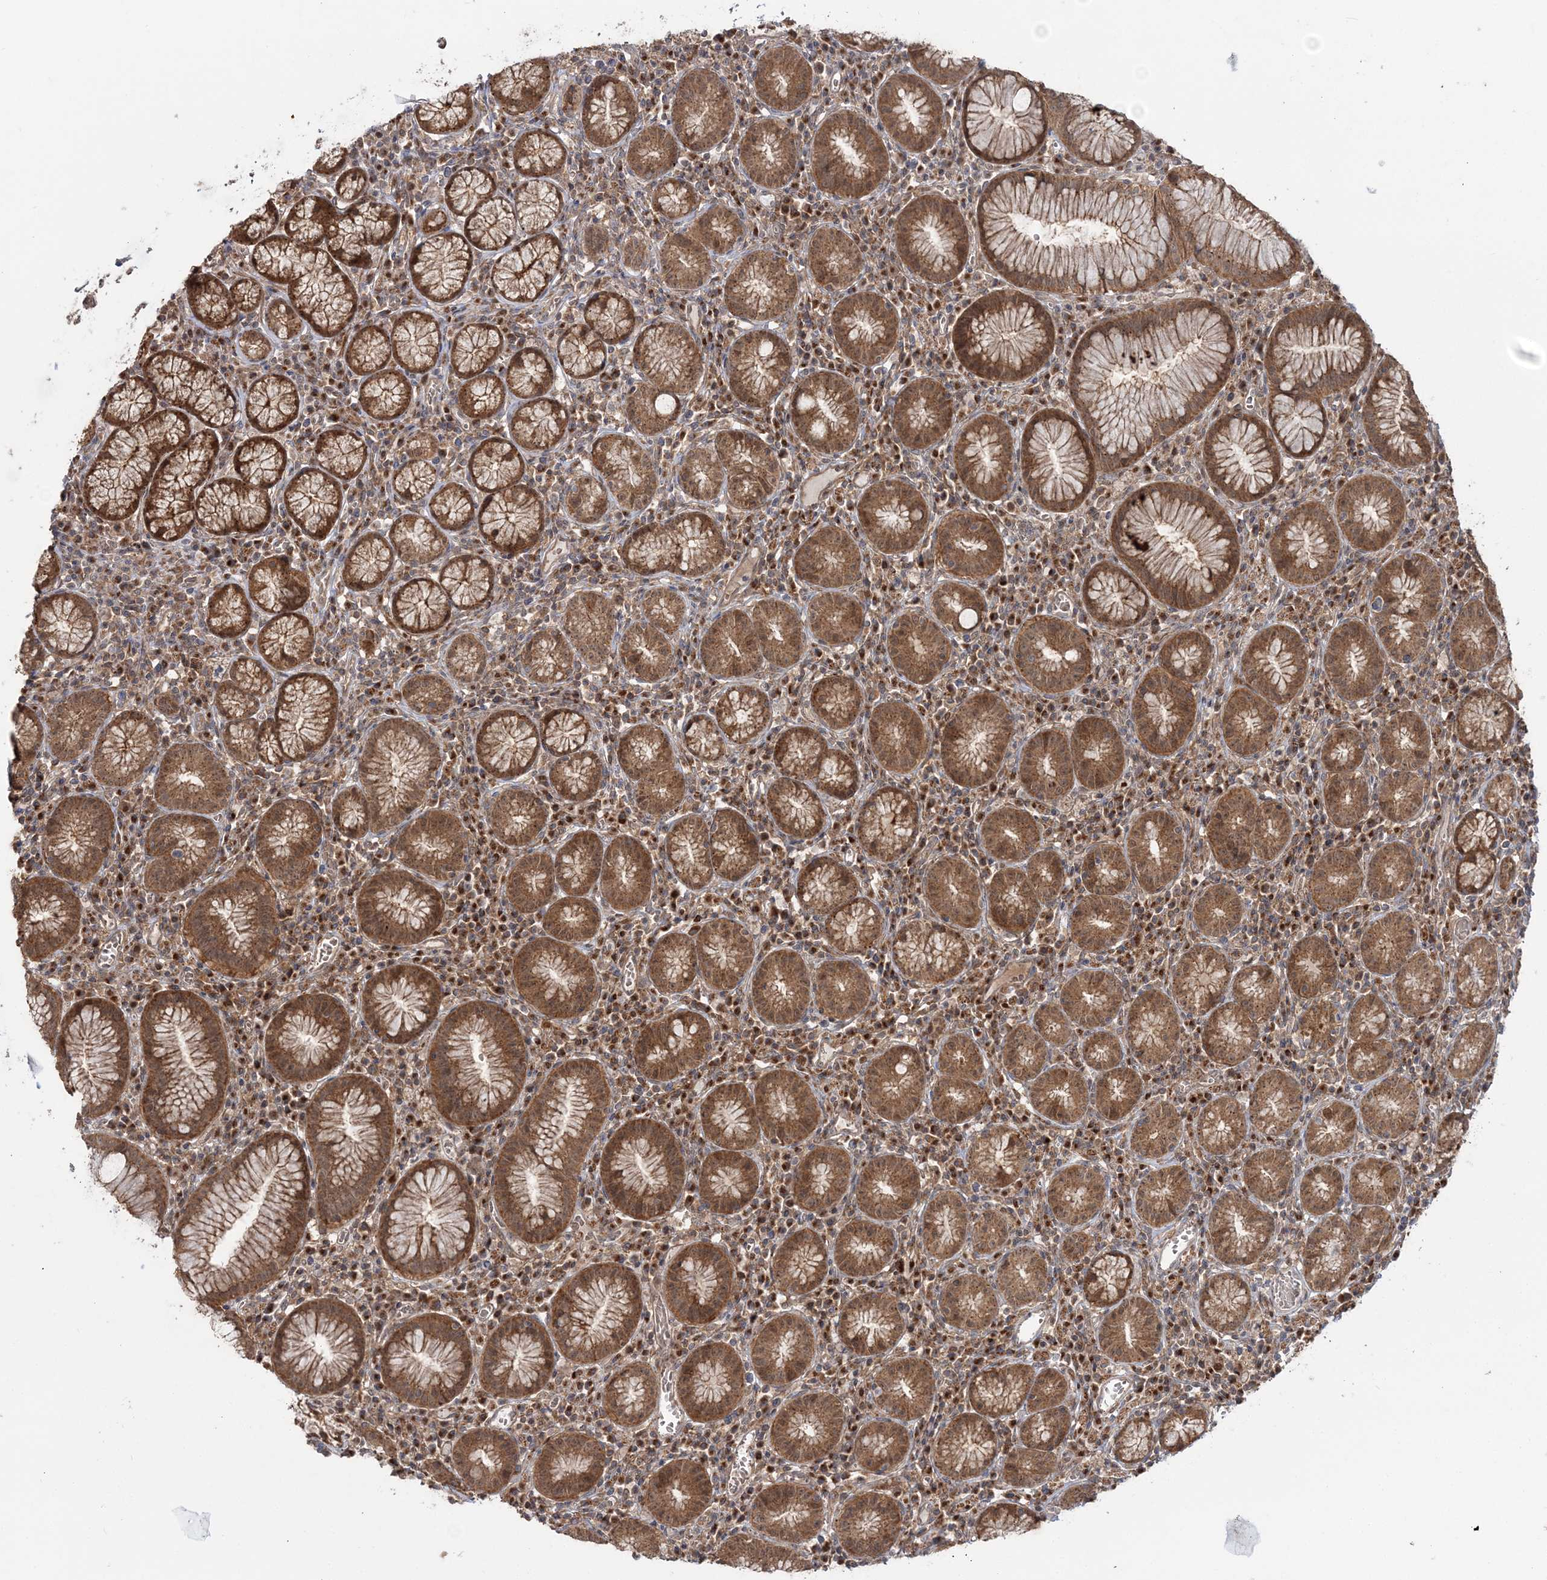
{"staining": {"intensity": "moderate", "quantity": ">75%", "location": "cytoplasmic/membranous,nuclear"}, "tissue": "stomach", "cell_type": "Glandular cells", "image_type": "normal", "snomed": [{"axis": "morphology", "description": "Normal tissue, NOS"}, {"axis": "topography", "description": "Stomach"}], "caption": "Normal stomach exhibits moderate cytoplasmic/membranous,nuclear staining in about >75% of glandular cells, visualized by immunohistochemistry.", "gene": "MOCS2", "patient": {"sex": "male", "age": 55}}